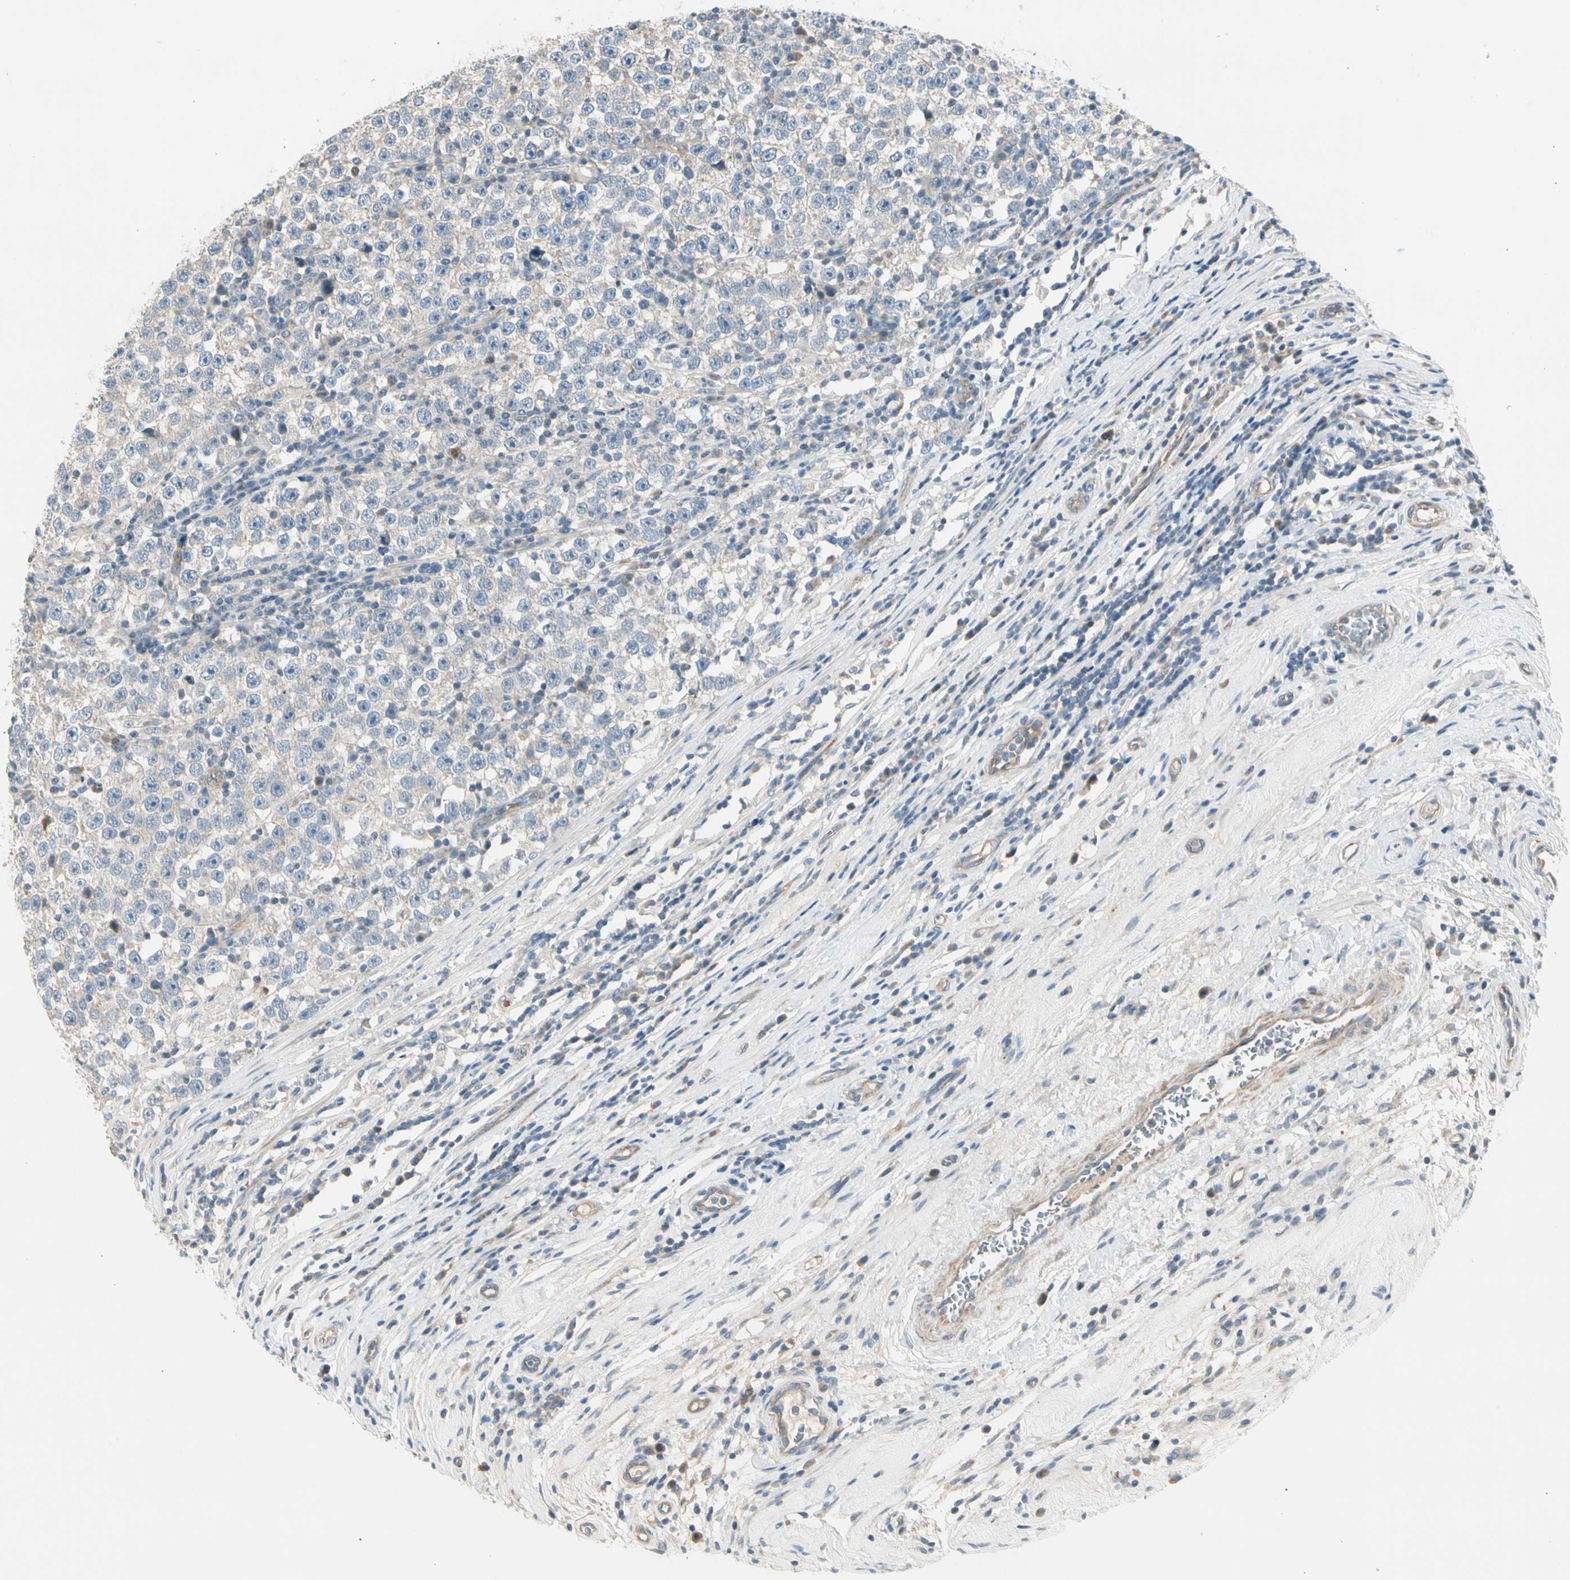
{"staining": {"intensity": "negative", "quantity": "none", "location": "none"}, "tissue": "testis cancer", "cell_type": "Tumor cells", "image_type": "cancer", "snomed": [{"axis": "morphology", "description": "Seminoma, NOS"}, {"axis": "topography", "description": "Testis"}], "caption": "The histopathology image exhibits no significant positivity in tumor cells of seminoma (testis). (DAB (3,3'-diaminobenzidine) IHC, high magnification).", "gene": "ADGRA3", "patient": {"sex": "male", "age": 43}}